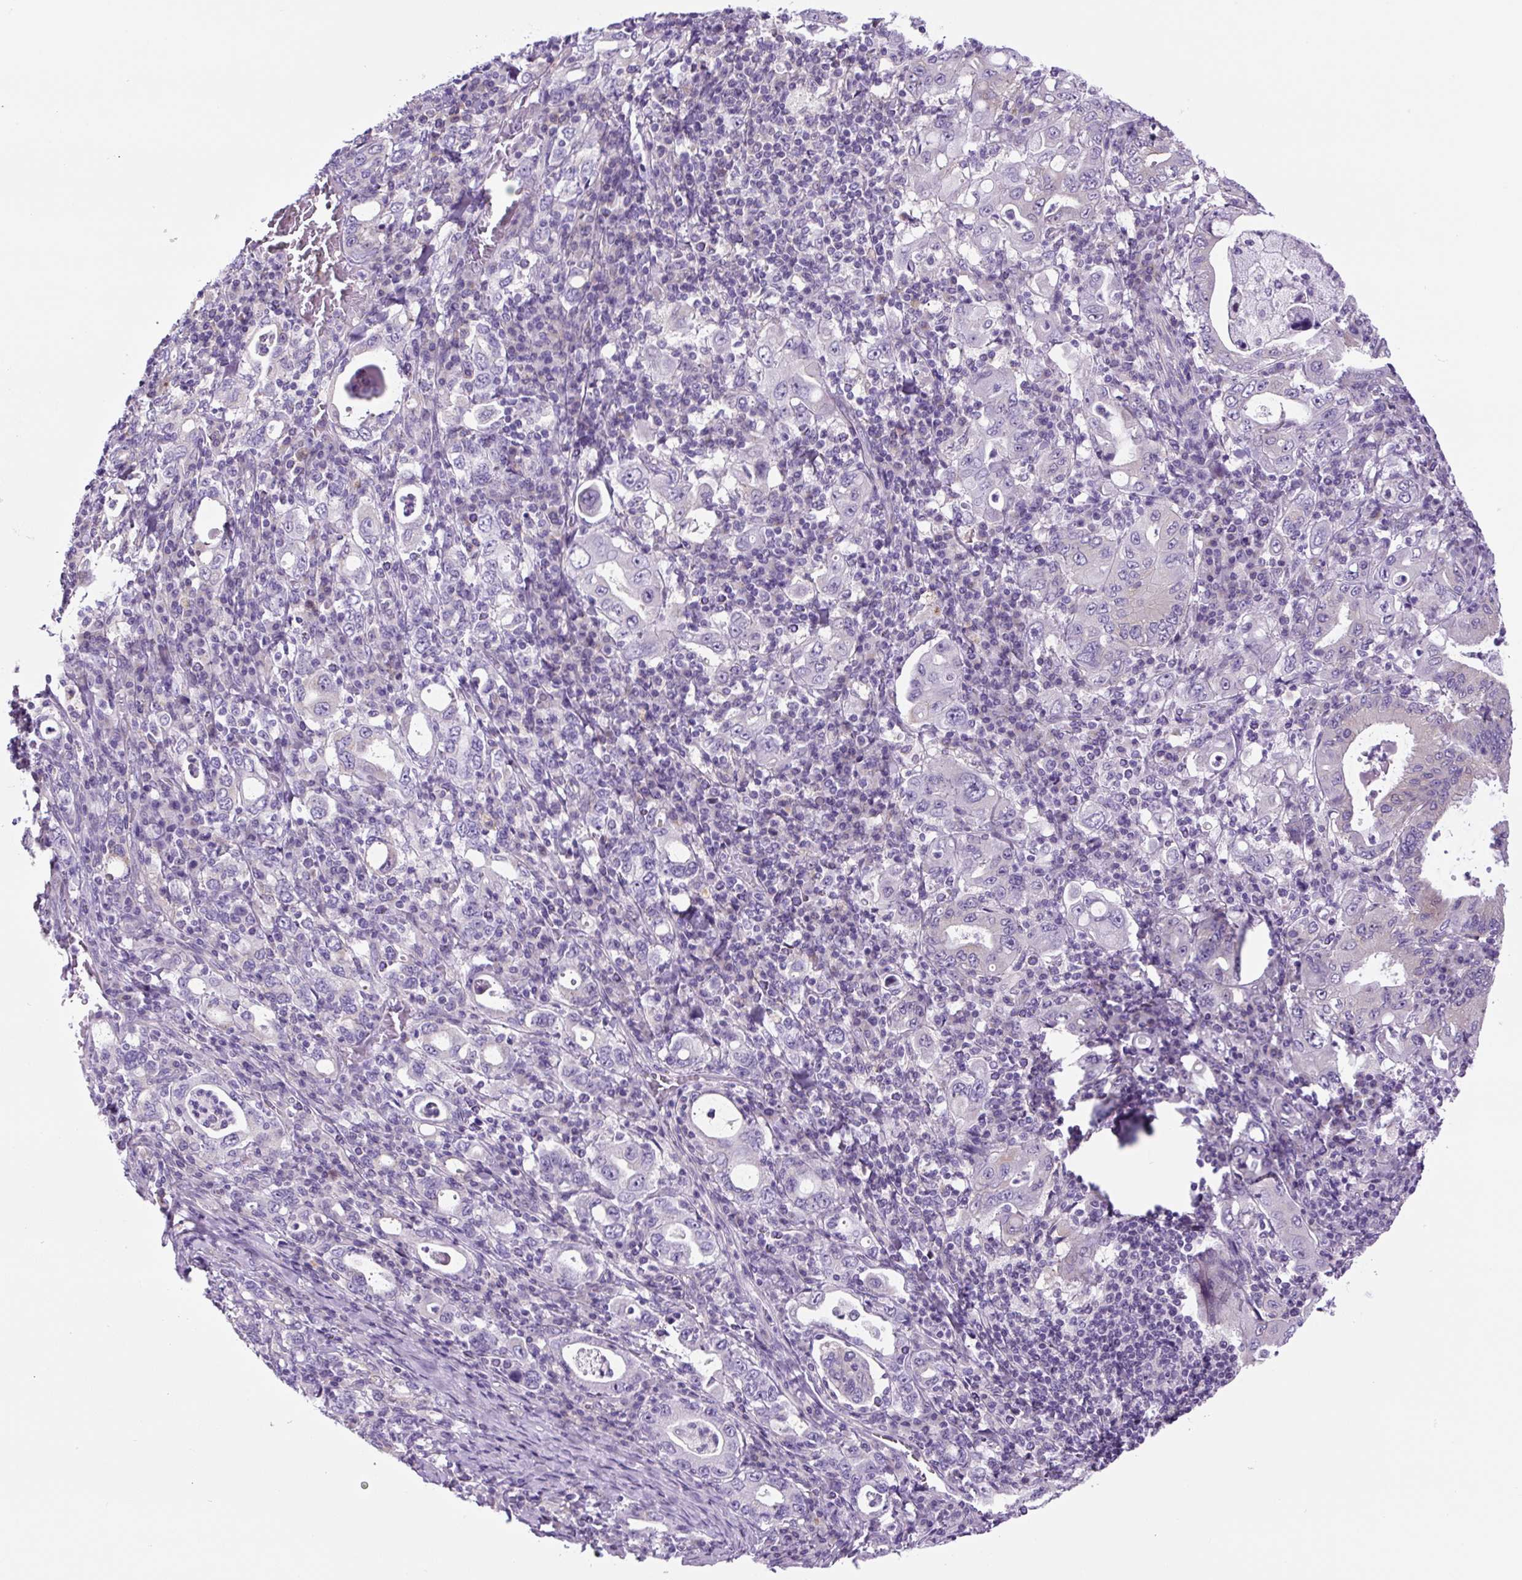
{"staining": {"intensity": "negative", "quantity": "none", "location": "none"}, "tissue": "stomach cancer", "cell_type": "Tumor cells", "image_type": "cancer", "snomed": [{"axis": "morphology", "description": "Normal tissue, NOS"}, {"axis": "morphology", "description": "Adenocarcinoma, NOS"}, {"axis": "topography", "description": "Esophagus"}, {"axis": "topography", "description": "Stomach, upper"}, {"axis": "topography", "description": "Peripheral nerve tissue"}], "caption": "The immunohistochemistry (IHC) photomicrograph has no significant positivity in tumor cells of stomach adenocarcinoma tissue.", "gene": "GORASP1", "patient": {"sex": "male", "age": 62}}